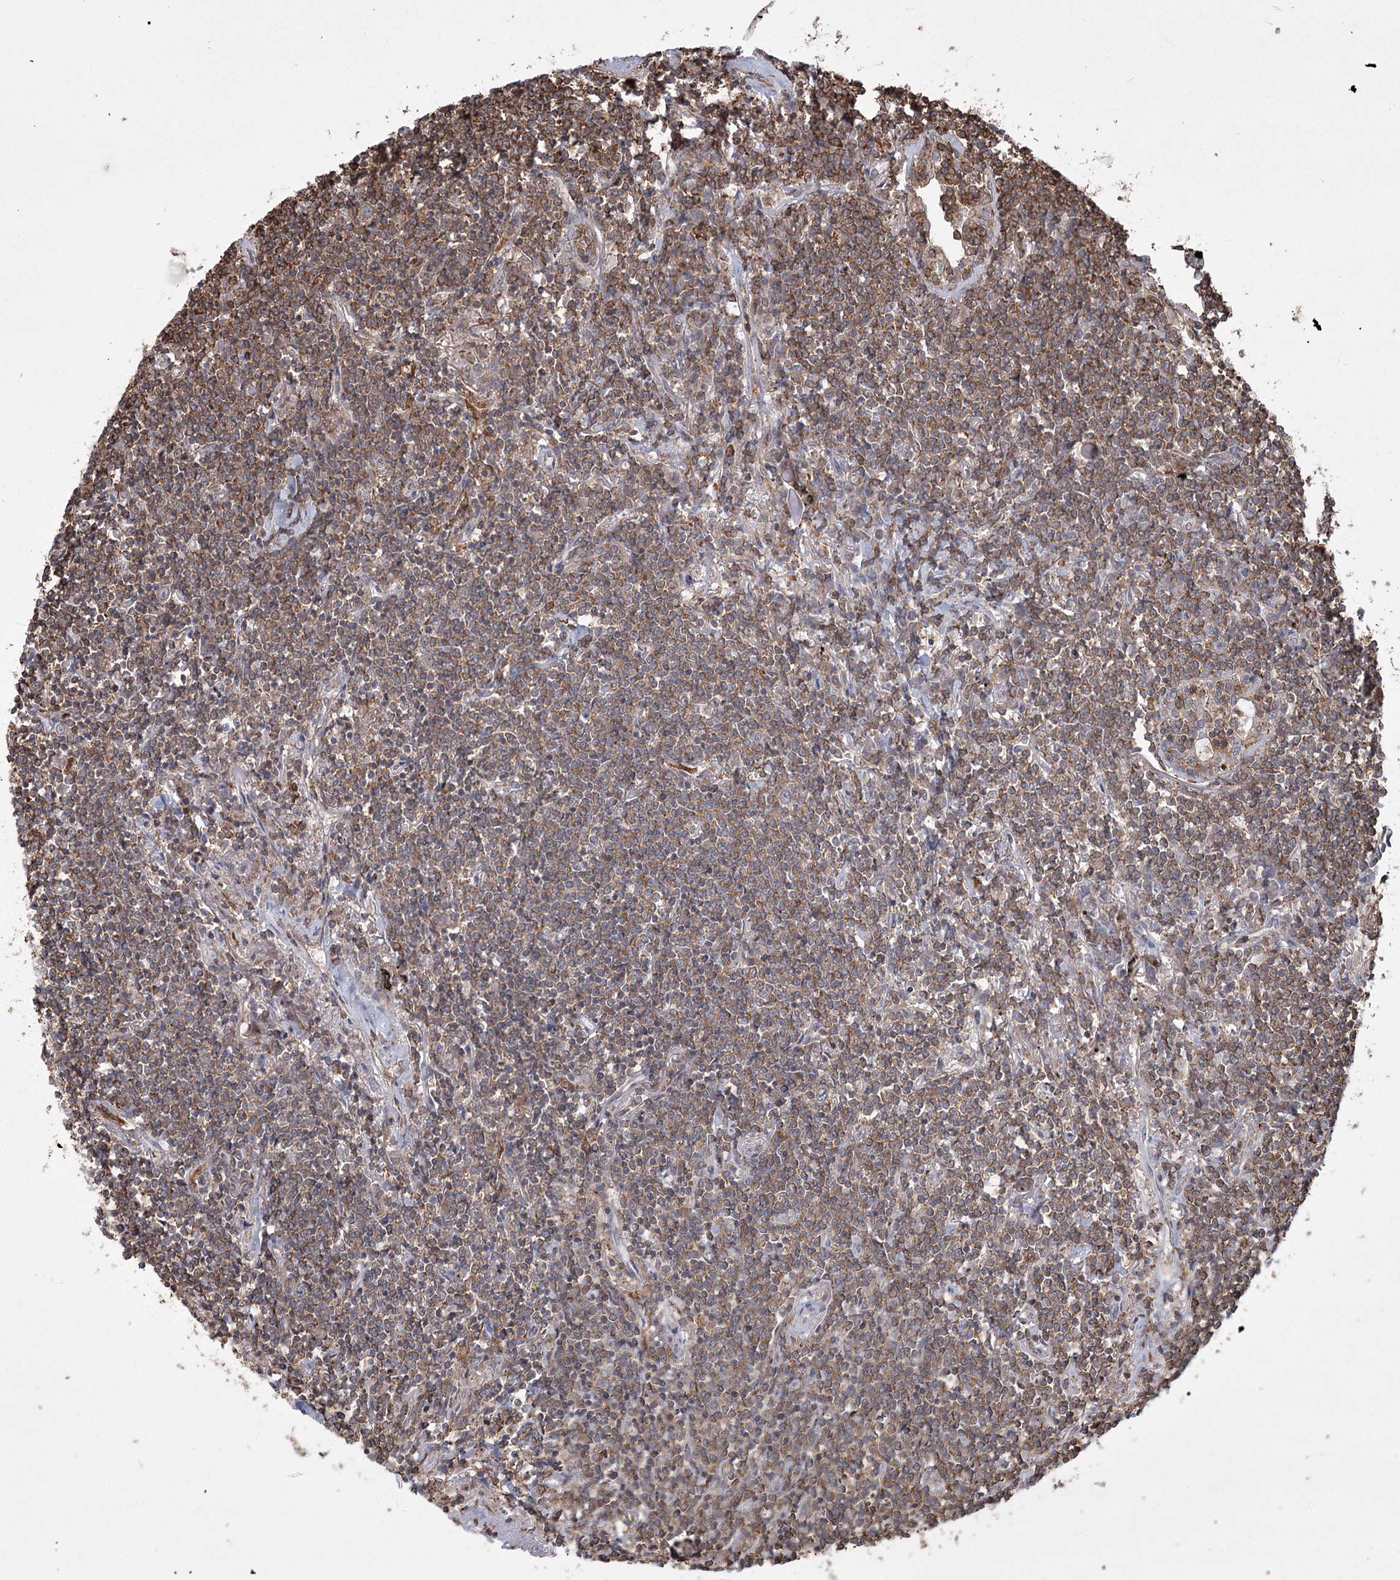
{"staining": {"intensity": "moderate", "quantity": "25%-75%", "location": "cytoplasmic/membranous"}, "tissue": "lymphoma", "cell_type": "Tumor cells", "image_type": "cancer", "snomed": [{"axis": "morphology", "description": "Malignant lymphoma, non-Hodgkin's type, Low grade"}, {"axis": "topography", "description": "Lung"}], "caption": "Immunohistochemical staining of low-grade malignant lymphoma, non-Hodgkin's type displays moderate cytoplasmic/membranous protein positivity in about 25%-75% of tumor cells.", "gene": "MEPE", "patient": {"sex": "female", "age": 71}}